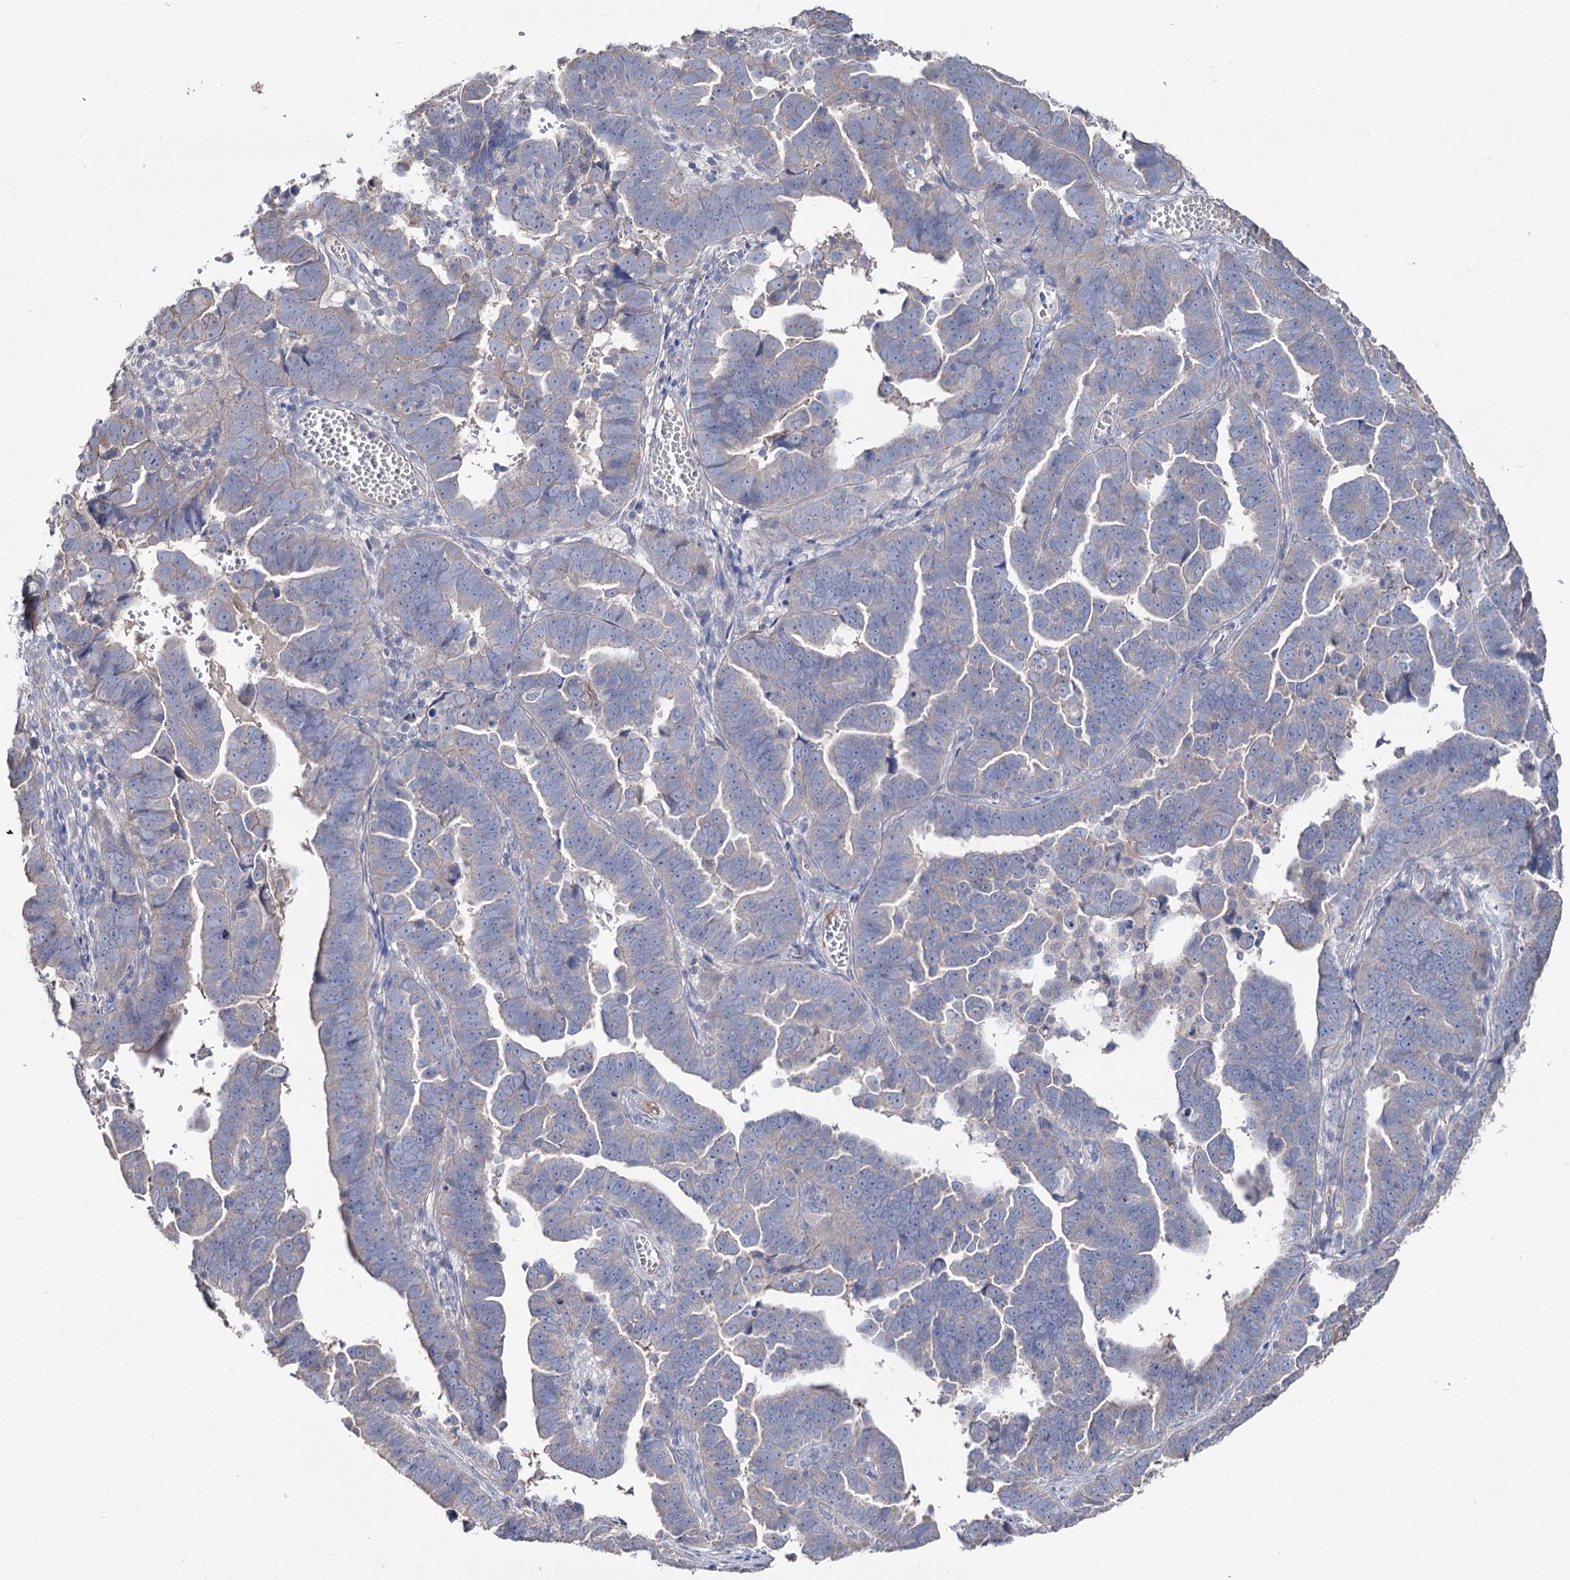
{"staining": {"intensity": "negative", "quantity": "none", "location": "none"}, "tissue": "endometrial cancer", "cell_type": "Tumor cells", "image_type": "cancer", "snomed": [{"axis": "morphology", "description": "Adenocarcinoma, NOS"}, {"axis": "topography", "description": "Endometrium"}], "caption": "Image shows no protein expression in tumor cells of endometrial cancer (adenocarcinoma) tissue. (Brightfield microscopy of DAB IHC at high magnification).", "gene": "EPB41L5", "patient": {"sex": "female", "age": 75}}